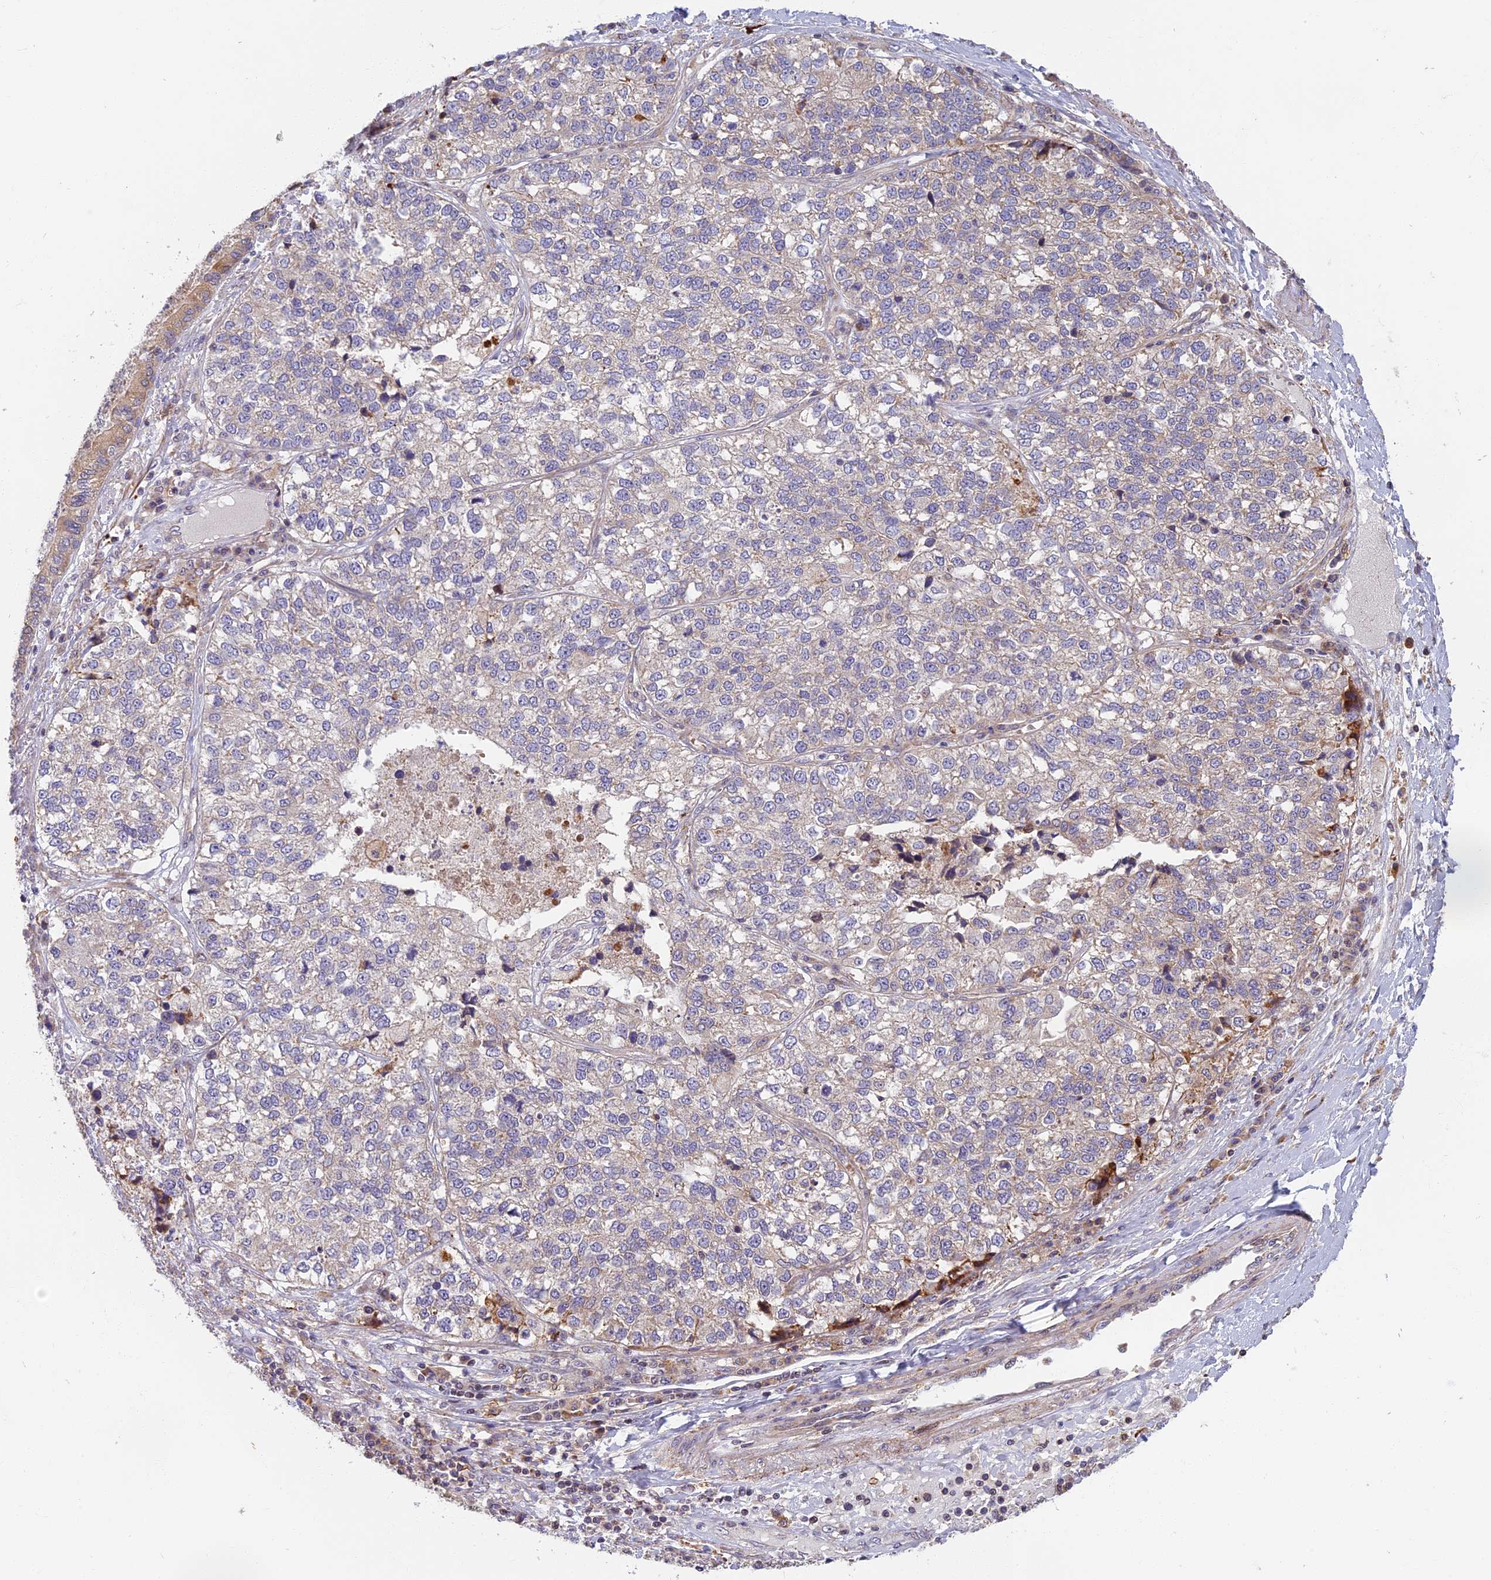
{"staining": {"intensity": "negative", "quantity": "none", "location": "none"}, "tissue": "lung cancer", "cell_type": "Tumor cells", "image_type": "cancer", "snomed": [{"axis": "morphology", "description": "Adenocarcinoma, NOS"}, {"axis": "topography", "description": "Lung"}], "caption": "DAB (3,3'-diaminobenzidine) immunohistochemical staining of human adenocarcinoma (lung) displays no significant staining in tumor cells.", "gene": "EDAR", "patient": {"sex": "male", "age": 49}}